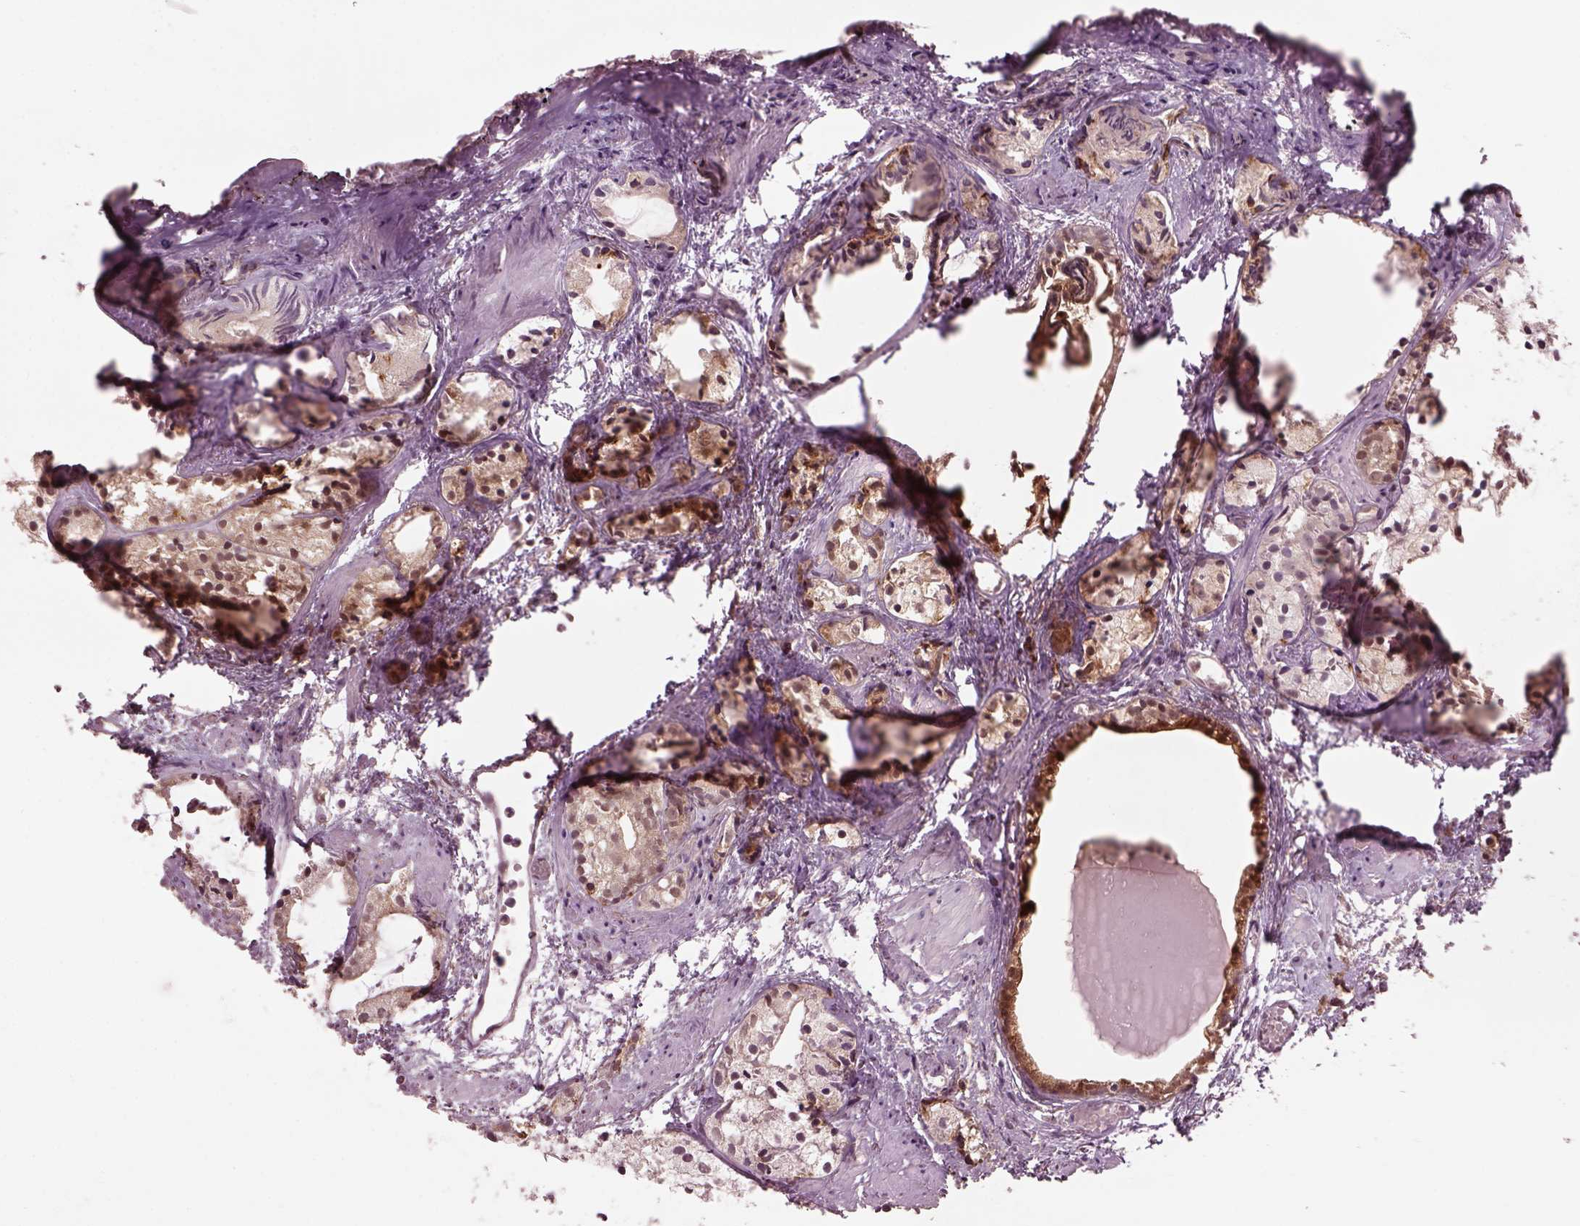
{"staining": {"intensity": "moderate", "quantity": "25%-75%", "location": "cytoplasmic/membranous"}, "tissue": "prostate cancer", "cell_type": "Tumor cells", "image_type": "cancer", "snomed": [{"axis": "morphology", "description": "Adenocarcinoma, High grade"}, {"axis": "topography", "description": "Prostate"}], "caption": "DAB (3,3'-diaminobenzidine) immunohistochemical staining of human high-grade adenocarcinoma (prostate) exhibits moderate cytoplasmic/membranous protein positivity in approximately 25%-75% of tumor cells. (Stains: DAB in brown, nuclei in blue, Microscopy: brightfield microscopy at high magnification).", "gene": "SRI", "patient": {"sex": "male", "age": 85}}